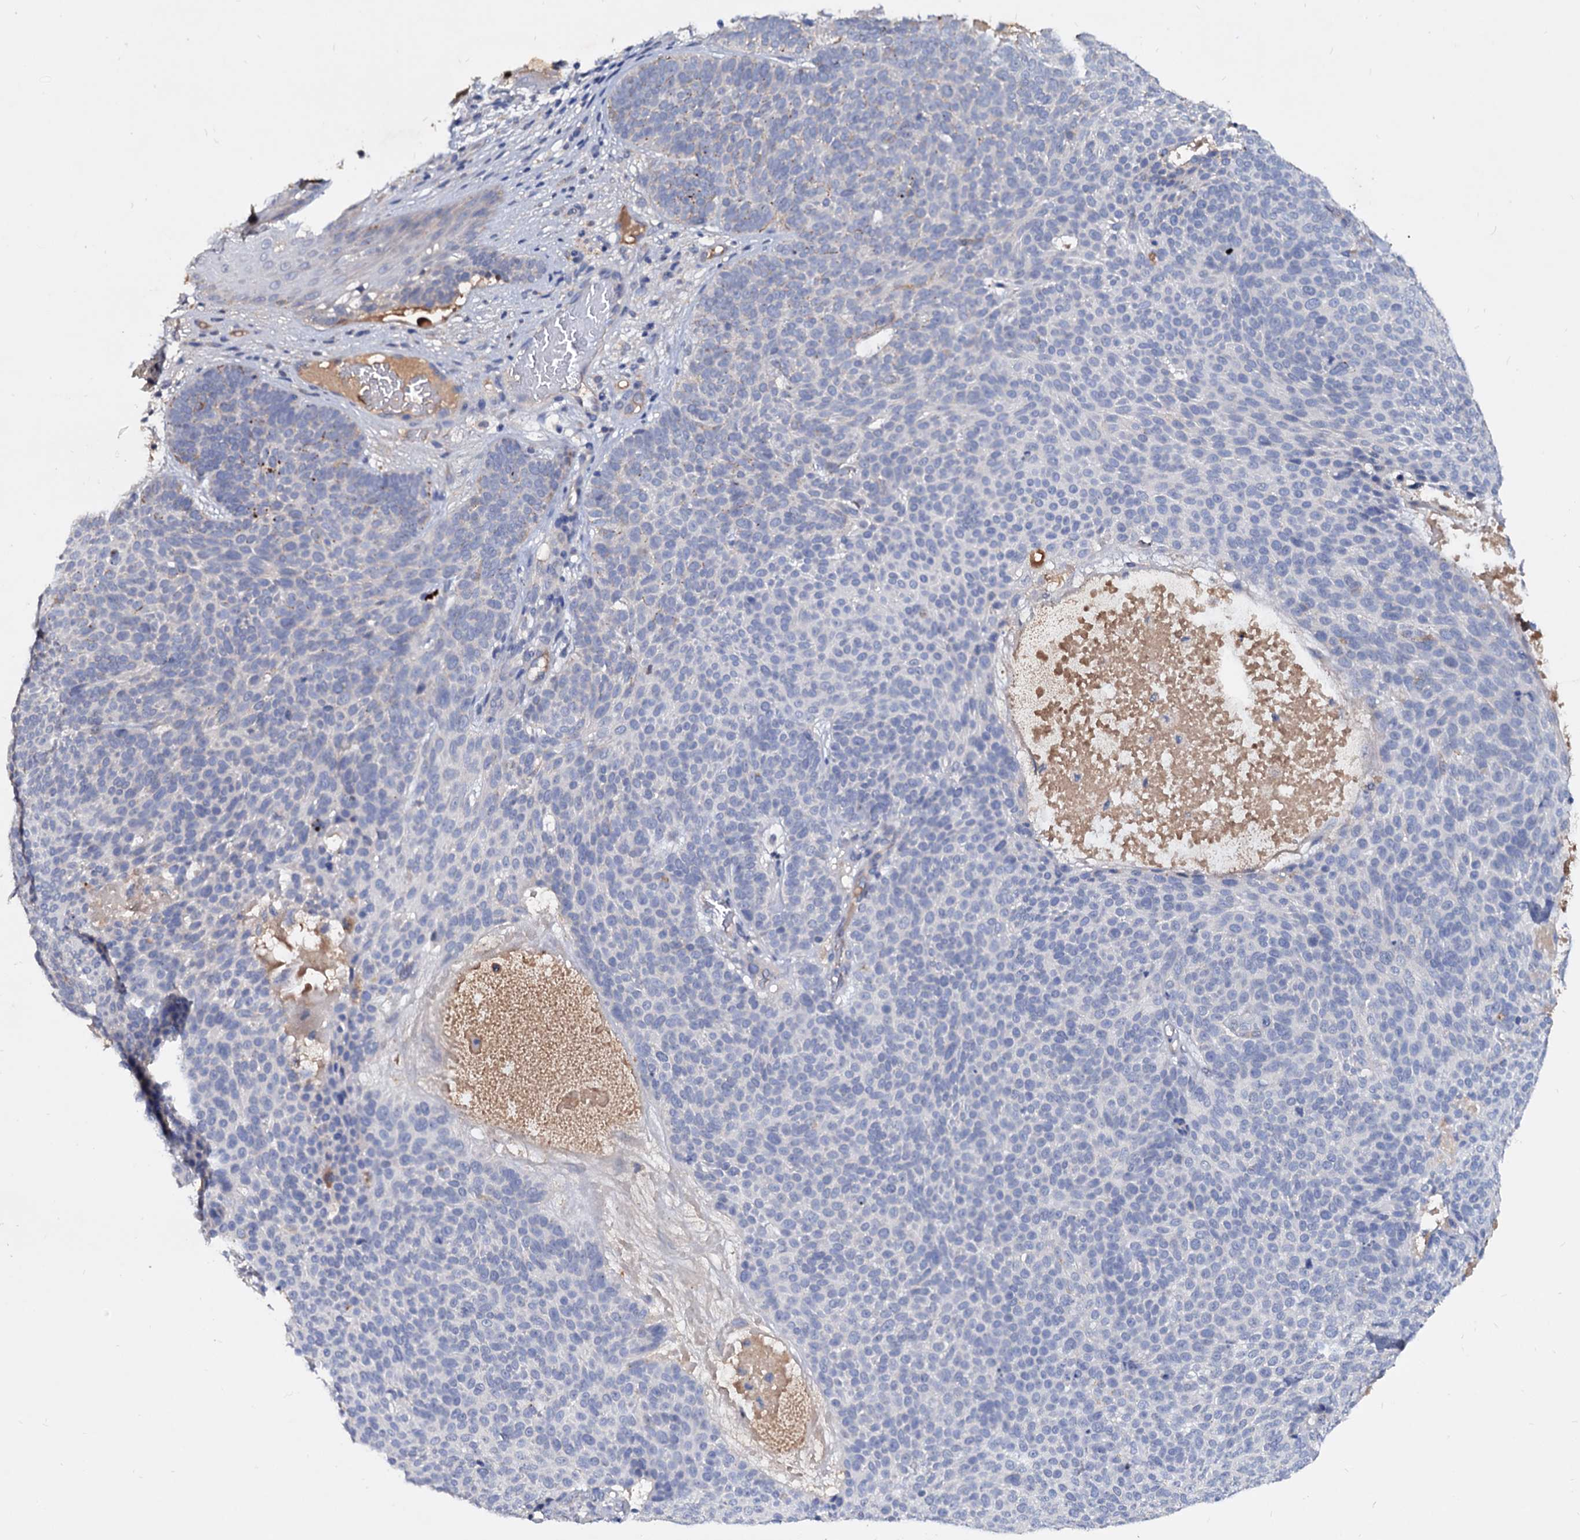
{"staining": {"intensity": "negative", "quantity": "none", "location": "none"}, "tissue": "skin cancer", "cell_type": "Tumor cells", "image_type": "cancer", "snomed": [{"axis": "morphology", "description": "Basal cell carcinoma"}, {"axis": "topography", "description": "Skin"}], "caption": "Tumor cells show no significant protein expression in skin basal cell carcinoma.", "gene": "NPAS4", "patient": {"sex": "male", "age": 85}}